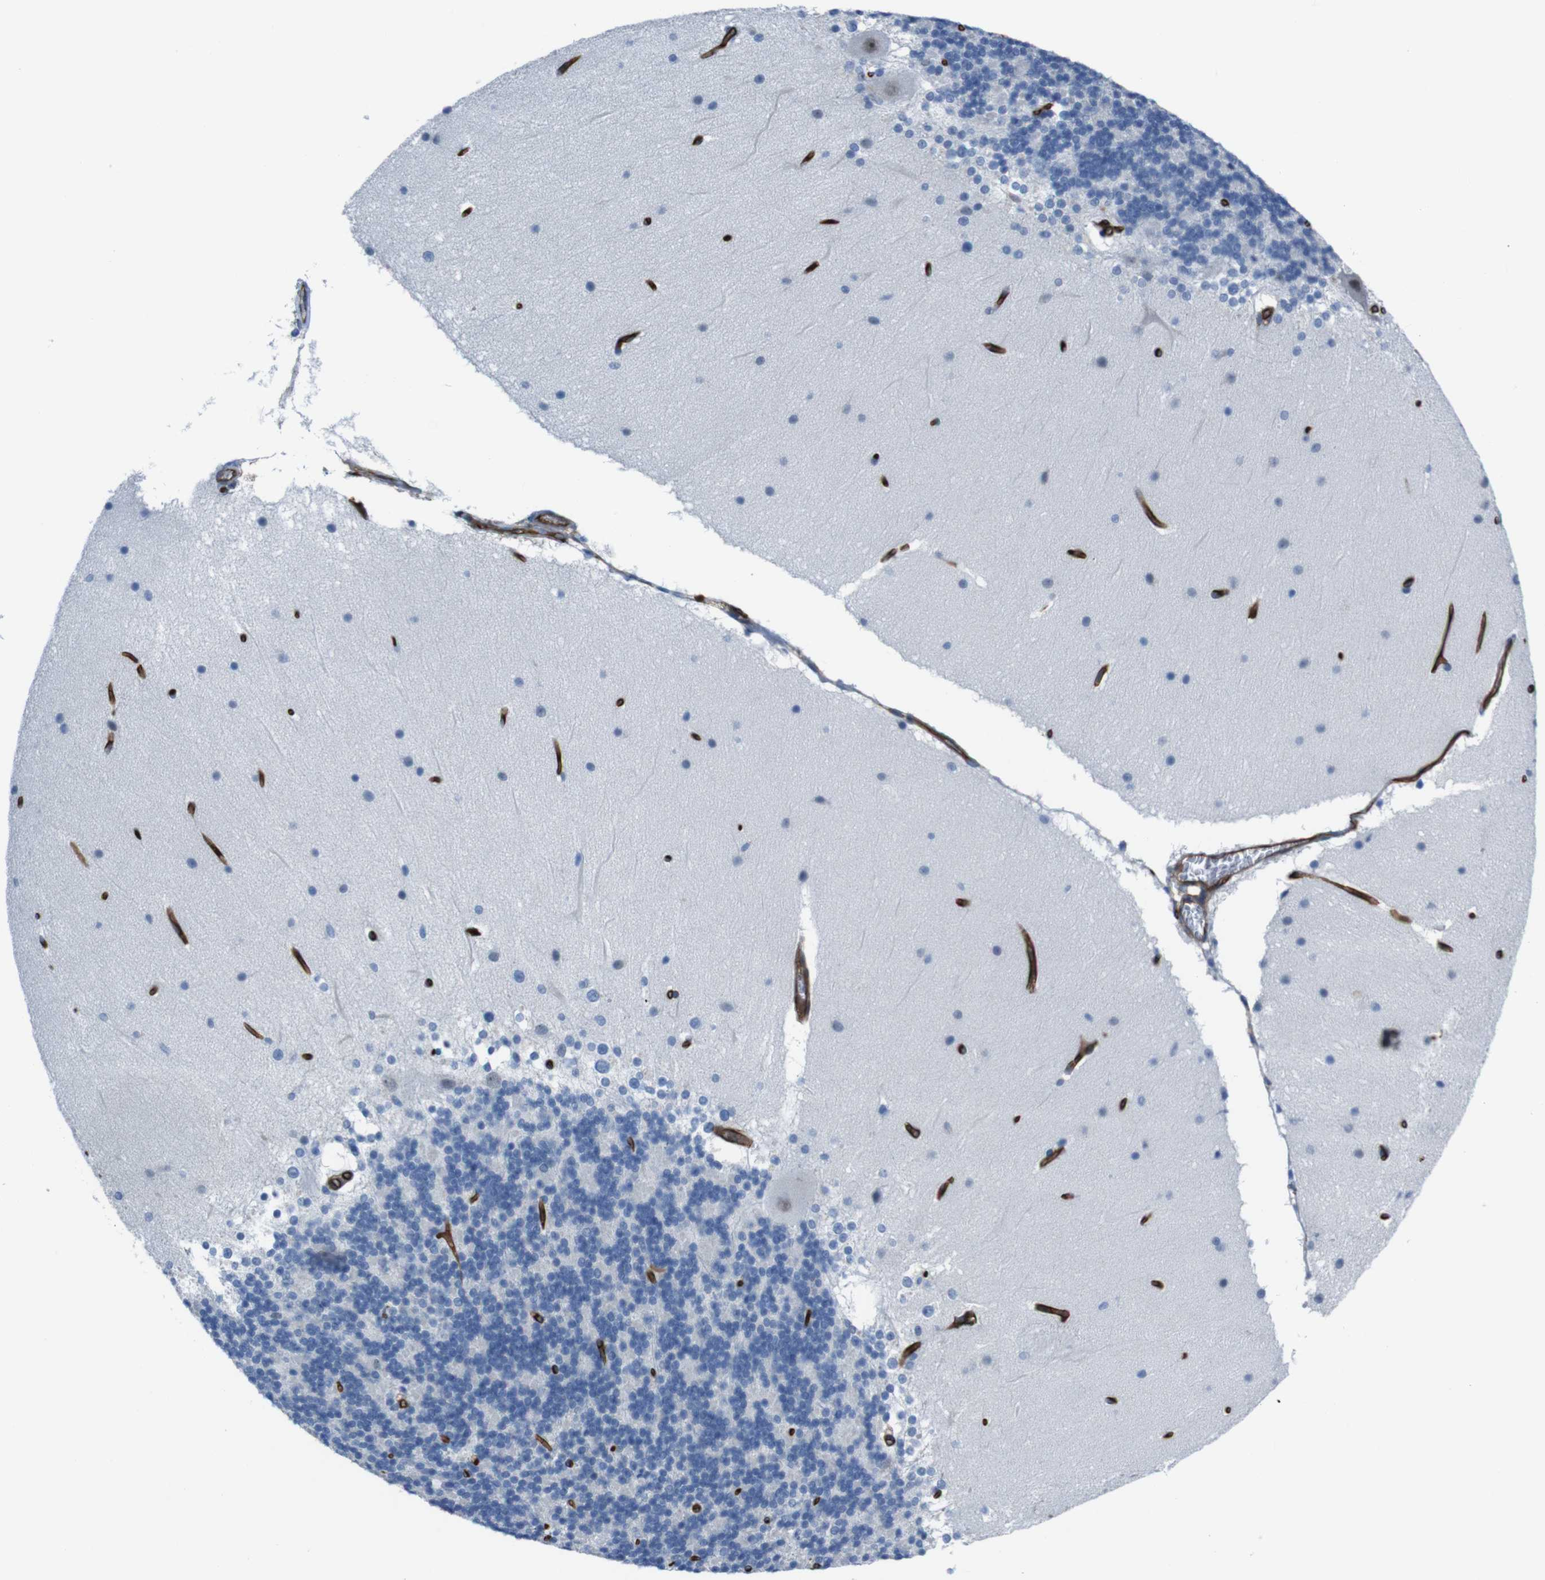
{"staining": {"intensity": "negative", "quantity": "none", "location": "none"}, "tissue": "cerebellum", "cell_type": "Cells in granular layer", "image_type": "normal", "snomed": [{"axis": "morphology", "description": "Normal tissue, NOS"}, {"axis": "topography", "description": "Cerebellum"}], "caption": "Immunohistochemical staining of normal human cerebellum shows no significant expression in cells in granular layer. The staining was performed using DAB to visualize the protein expression in brown, while the nuclei were stained in blue with hematoxylin (Magnification: 20x).", "gene": "HSPA12B", "patient": {"sex": "female", "age": 19}}